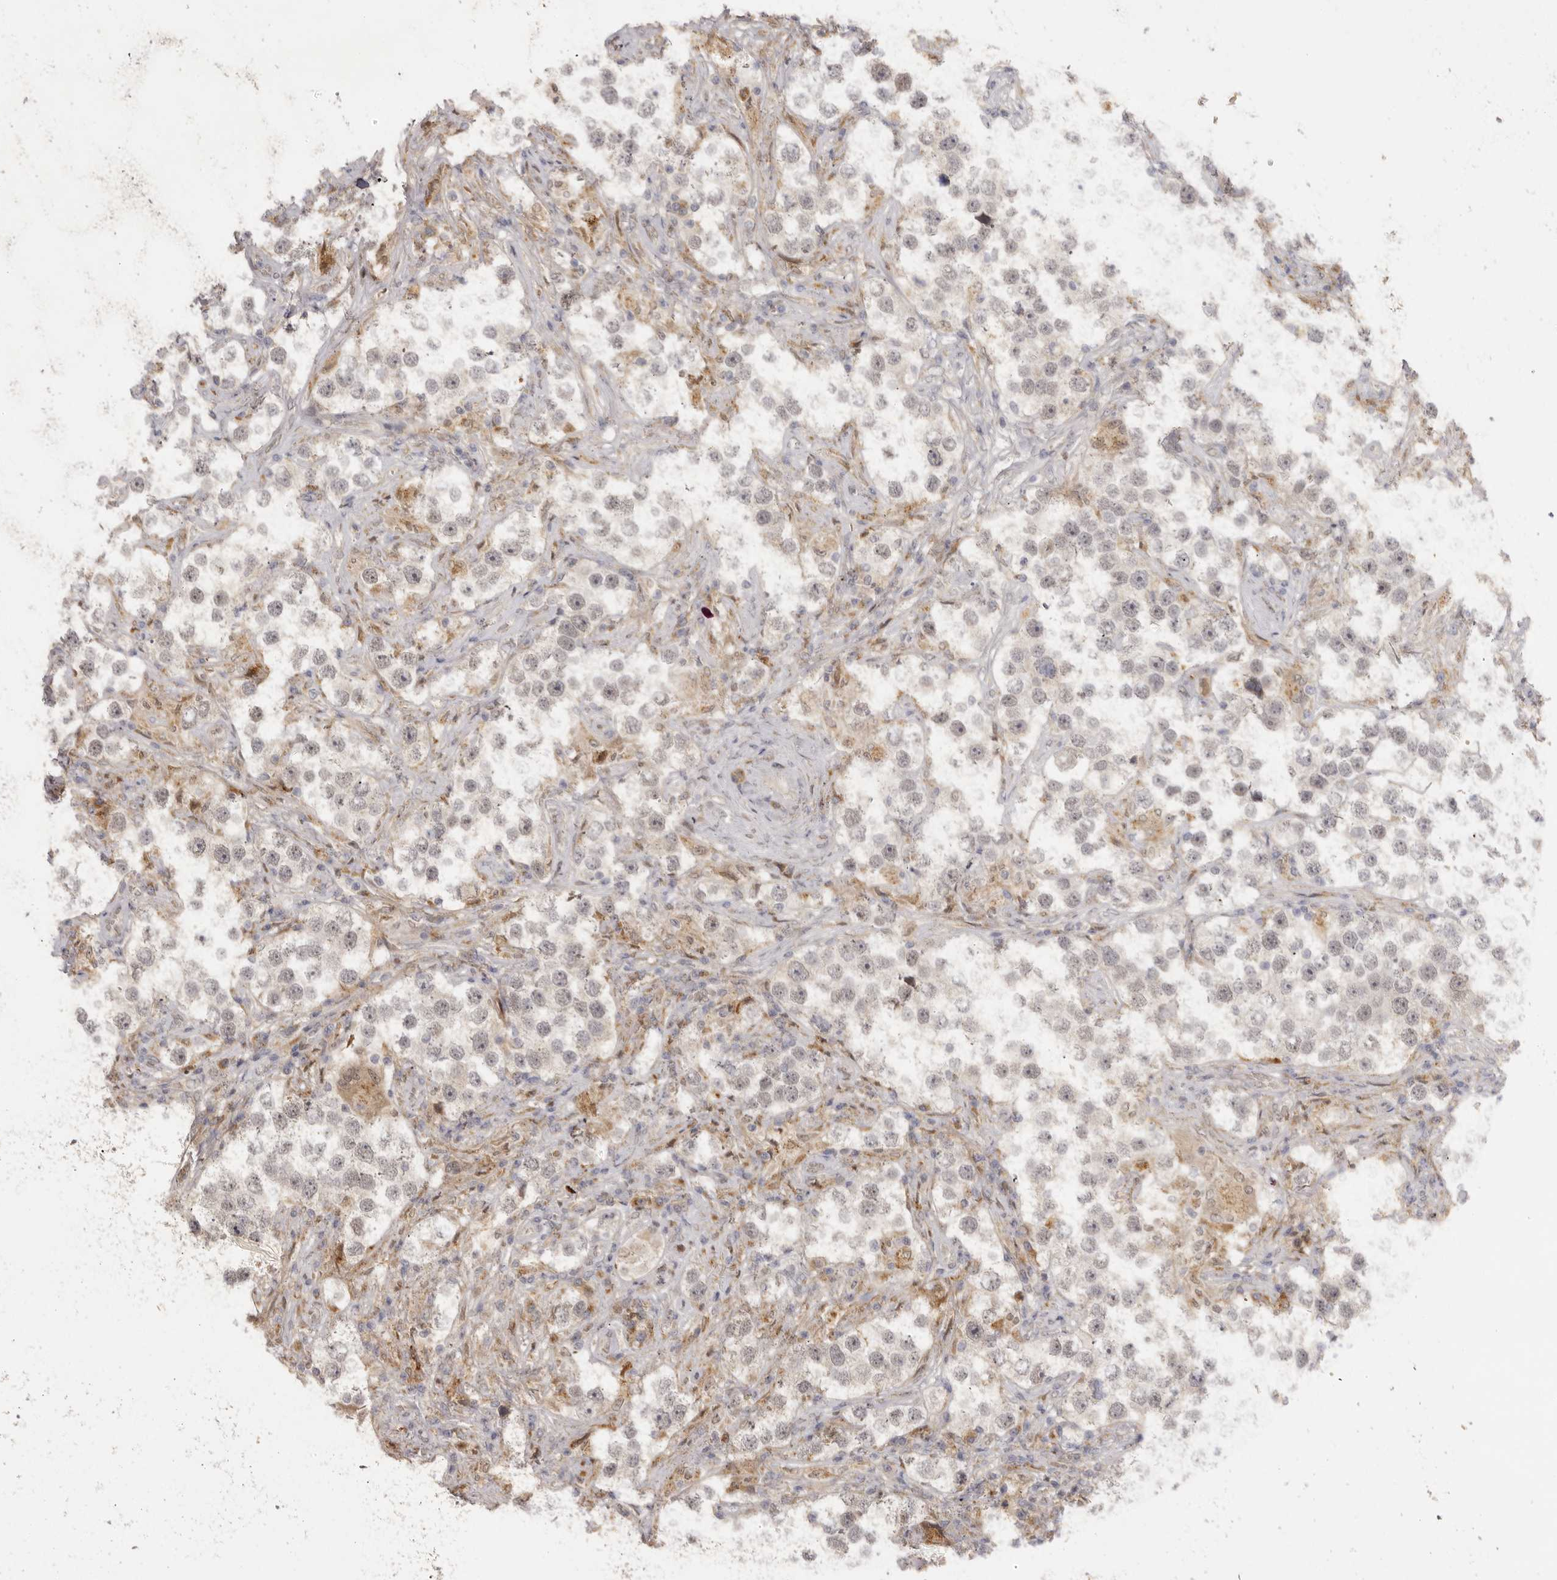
{"staining": {"intensity": "negative", "quantity": "none", "location": "none"}, "tissue": "testis cancer", "cell_type": "Tumor cells", "image_type": "cancer", "snomed": [{"axis": "morphology", "description": "Seminoma, NOS"}, {"axis": "topography", "description": "Testis"}], "caption": "DAB immunohistochemical staining of testis seminoma demonstrates no significant positivity in tumor cells. (IHC, brightfield microscopy, high magnification).", "gene": "ZNF326", "patient": {"sex": "male", "age": 49}}